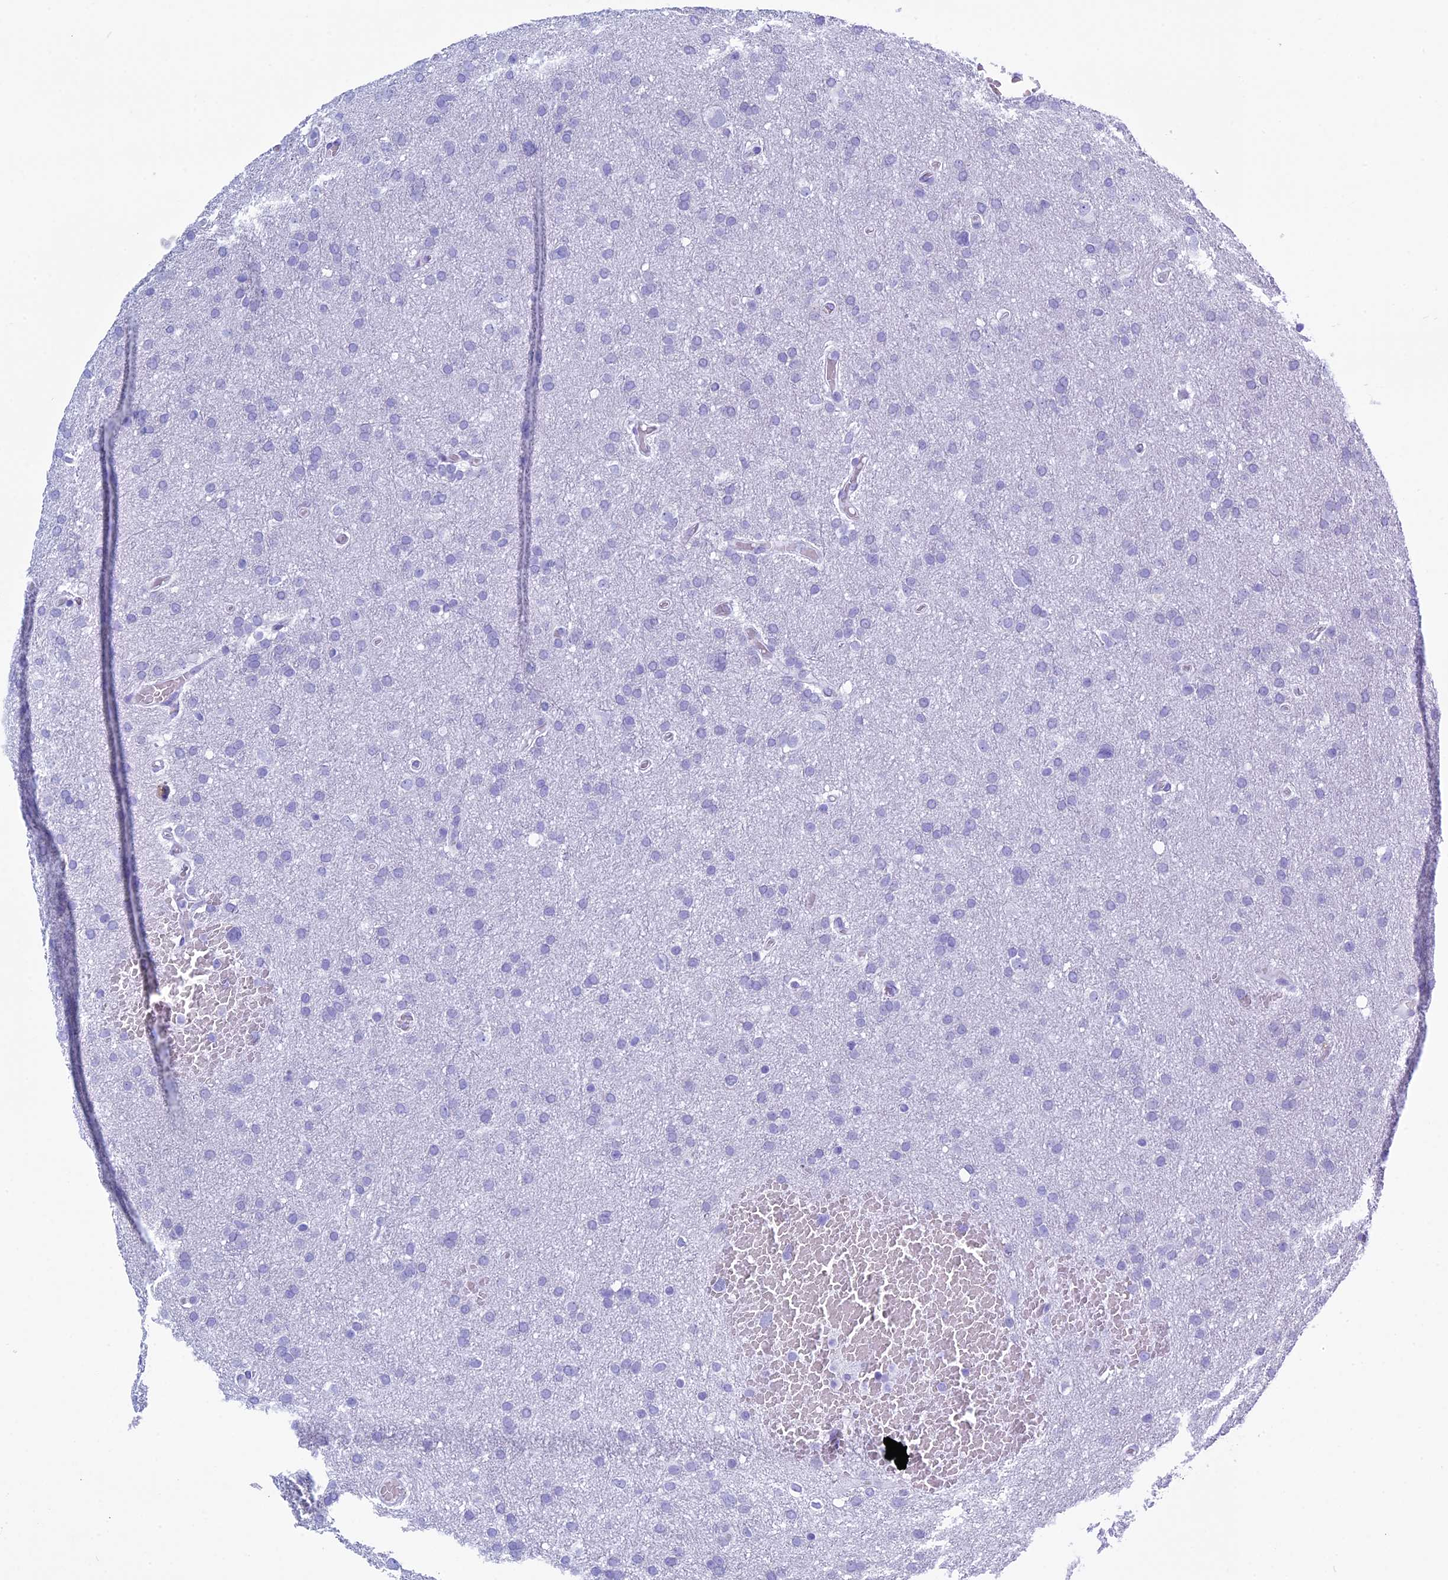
{"staining": {"intensity": "negative", "quantity": "none", "location": "none"}, "tissue": "glioma", "cell_type": "Tumor cells", "image_type": "cancer", "snomed": [{"axis": "morphology", "description": "Glioma, malignant, High grade"}, {"axis": "topography", "description": "Cerebral cortex"}], "caption": "This is a image of immunohistochemistry staining of glioma, which shows no expression in tumor cells.", "gene": "KCTD21", "patient": {"sex": "female", "age": 36}}